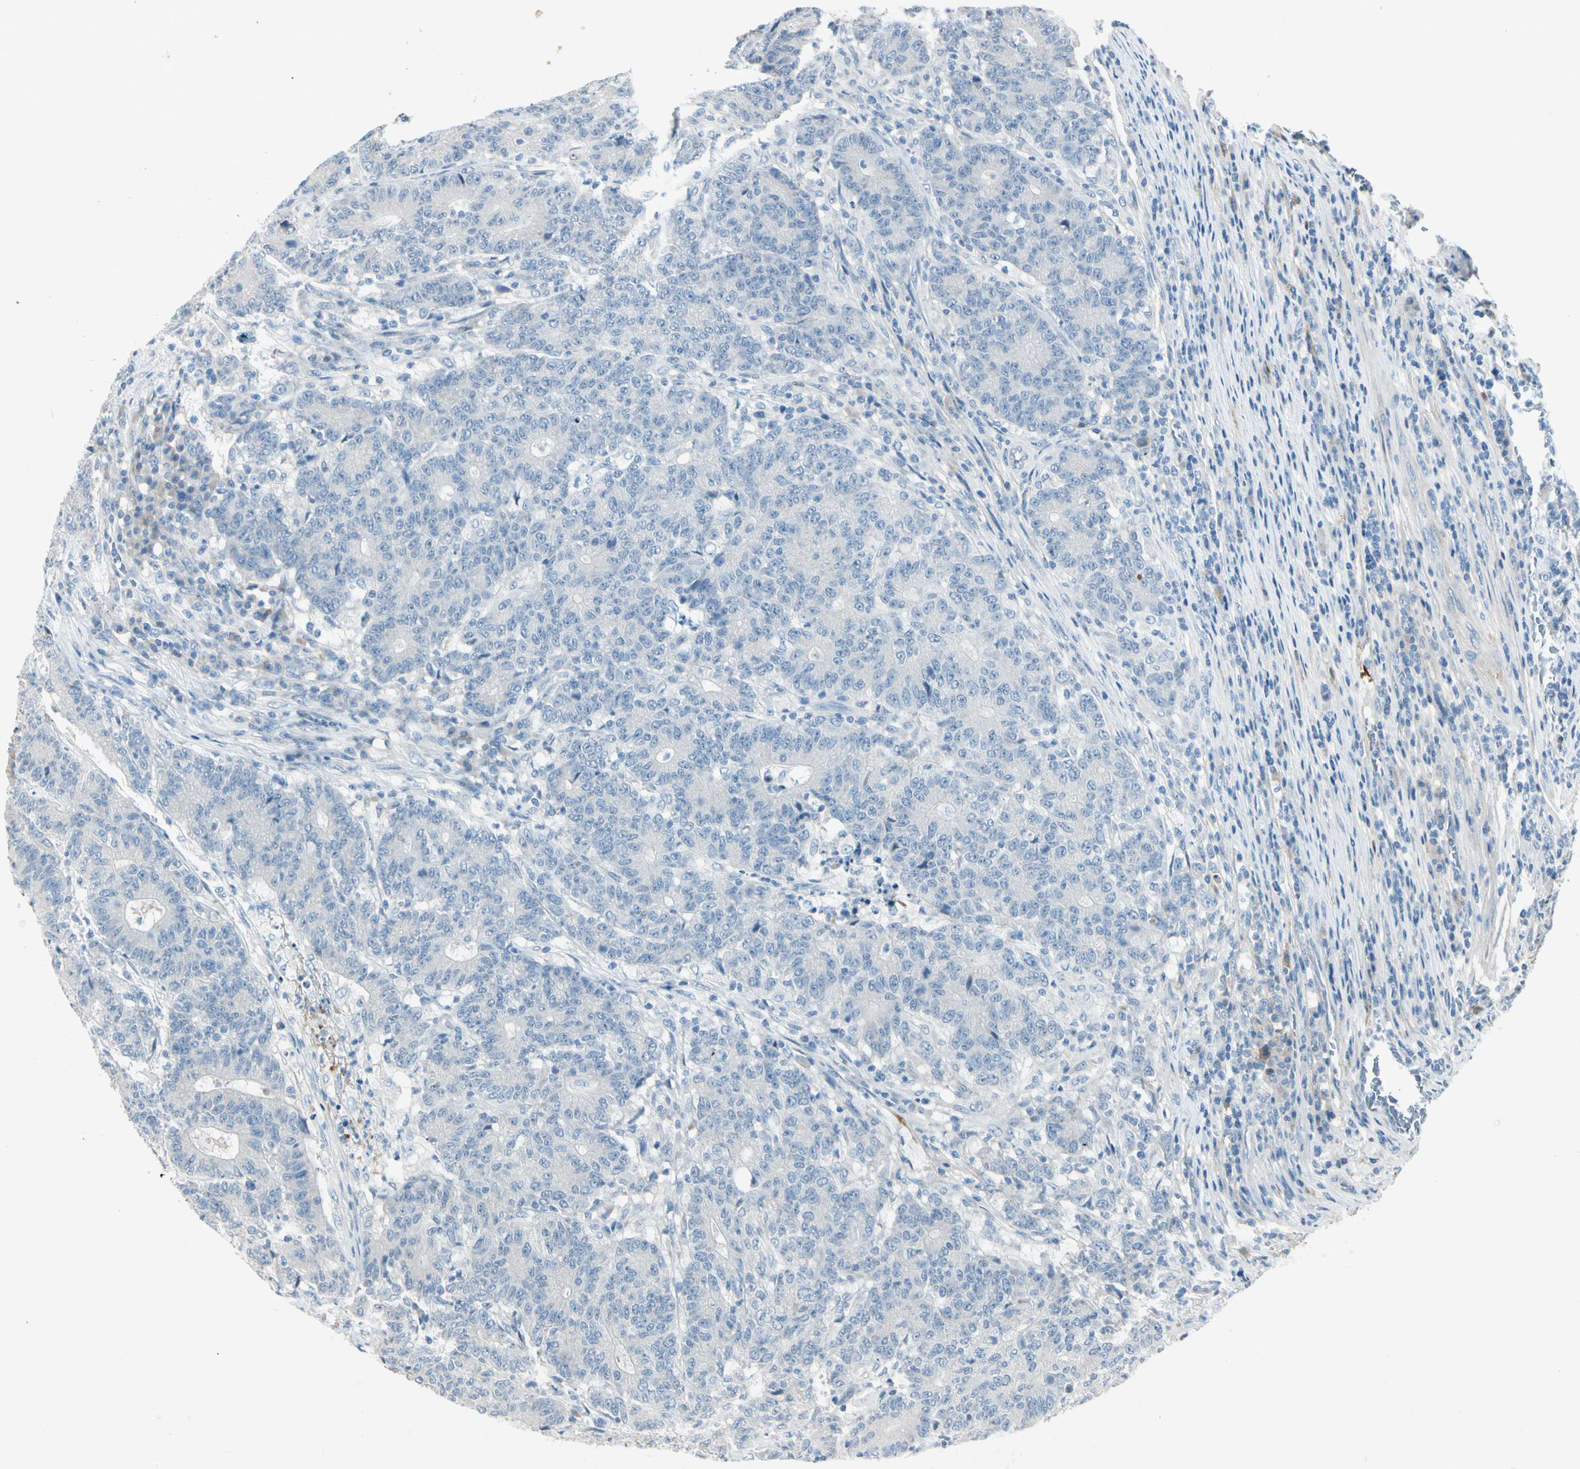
{"staining": {"intensity": "negative", "quantity": "none", "location": "none"}, "tissue": "colorectal cancer", "cell_type": "Tumor cells", "image_type": "cancer", "snomed": [{"axis": "morphology", "description": "Normal tissue, NOS"}, {"axis": "morphology", "description": "Adenocarcinoma, NOS"}, {"axis": "topography", "description": "Colon"}], "caption": "There is no significant expression in tumor cells of colorectal adenocarcinoma.", "gene": "SERPIND1", "patient": {"sex": "female", "age": 75}}